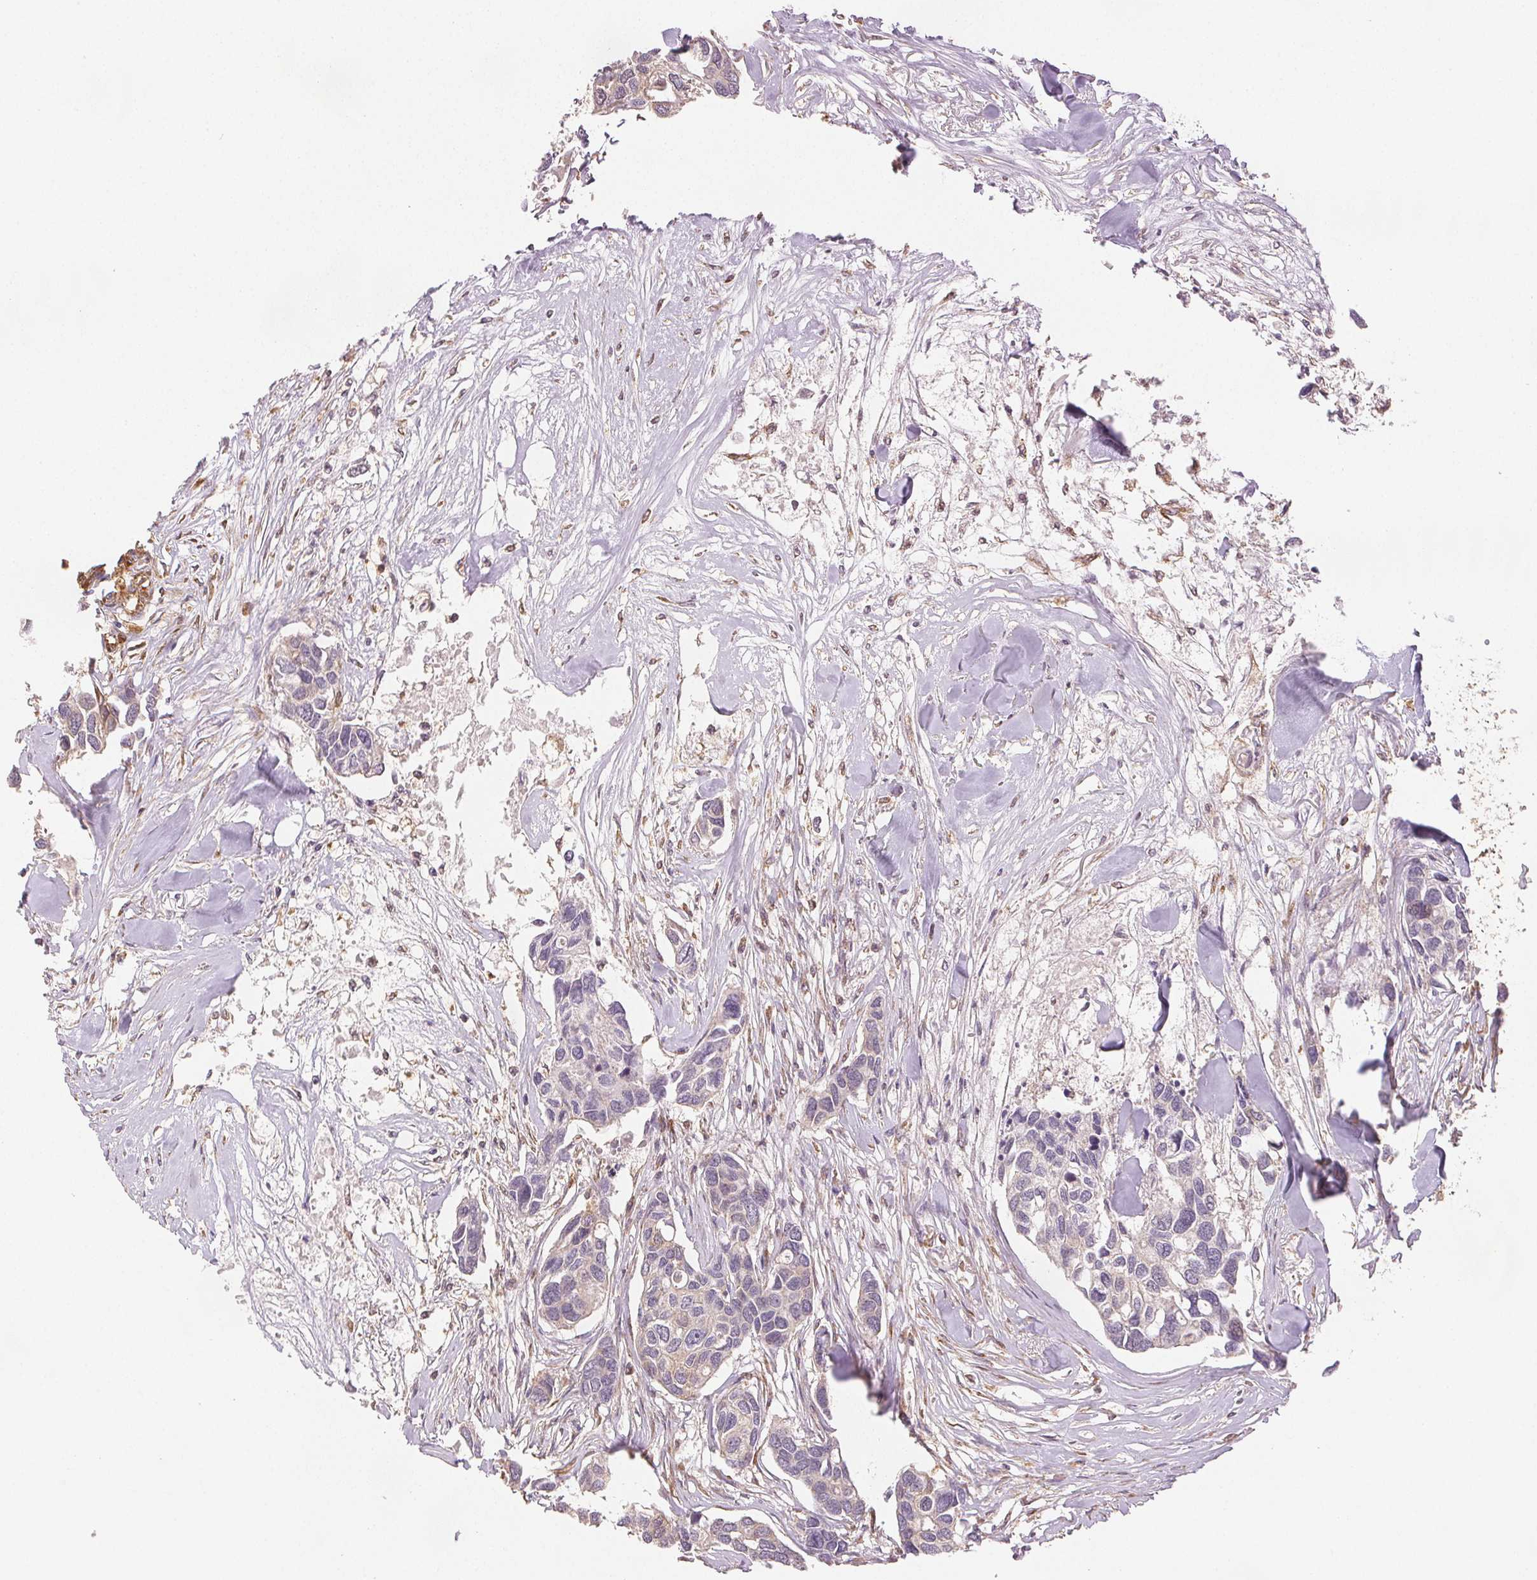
{"staining": {"intensity": "weak", "quantity": "<25%", "location": "cytoplasmic/membranous"}, "tissue": "breast cancer", "cell_type": "Tumor cells", "image_type": "cancer", "snomed": [{"axis": "morphology", "description": "Duct carcinoma"}, {"axis": "topography", "description": "Breast"}], "caption": "IHC histopathology image of neoplastic tissue: human breast intraductal carcinoma stained with DAB (3,3'-diaminobenzidine) exhibits no significant protein positivity in tumor cells. (DAB (3,3'-diaminobenzidine) immunohistochemistry (IHC) visualized using brightfield microscopy, high magnification).", "gene": "DIAPH2", "patient": {"sex": "female", "age": 83}}